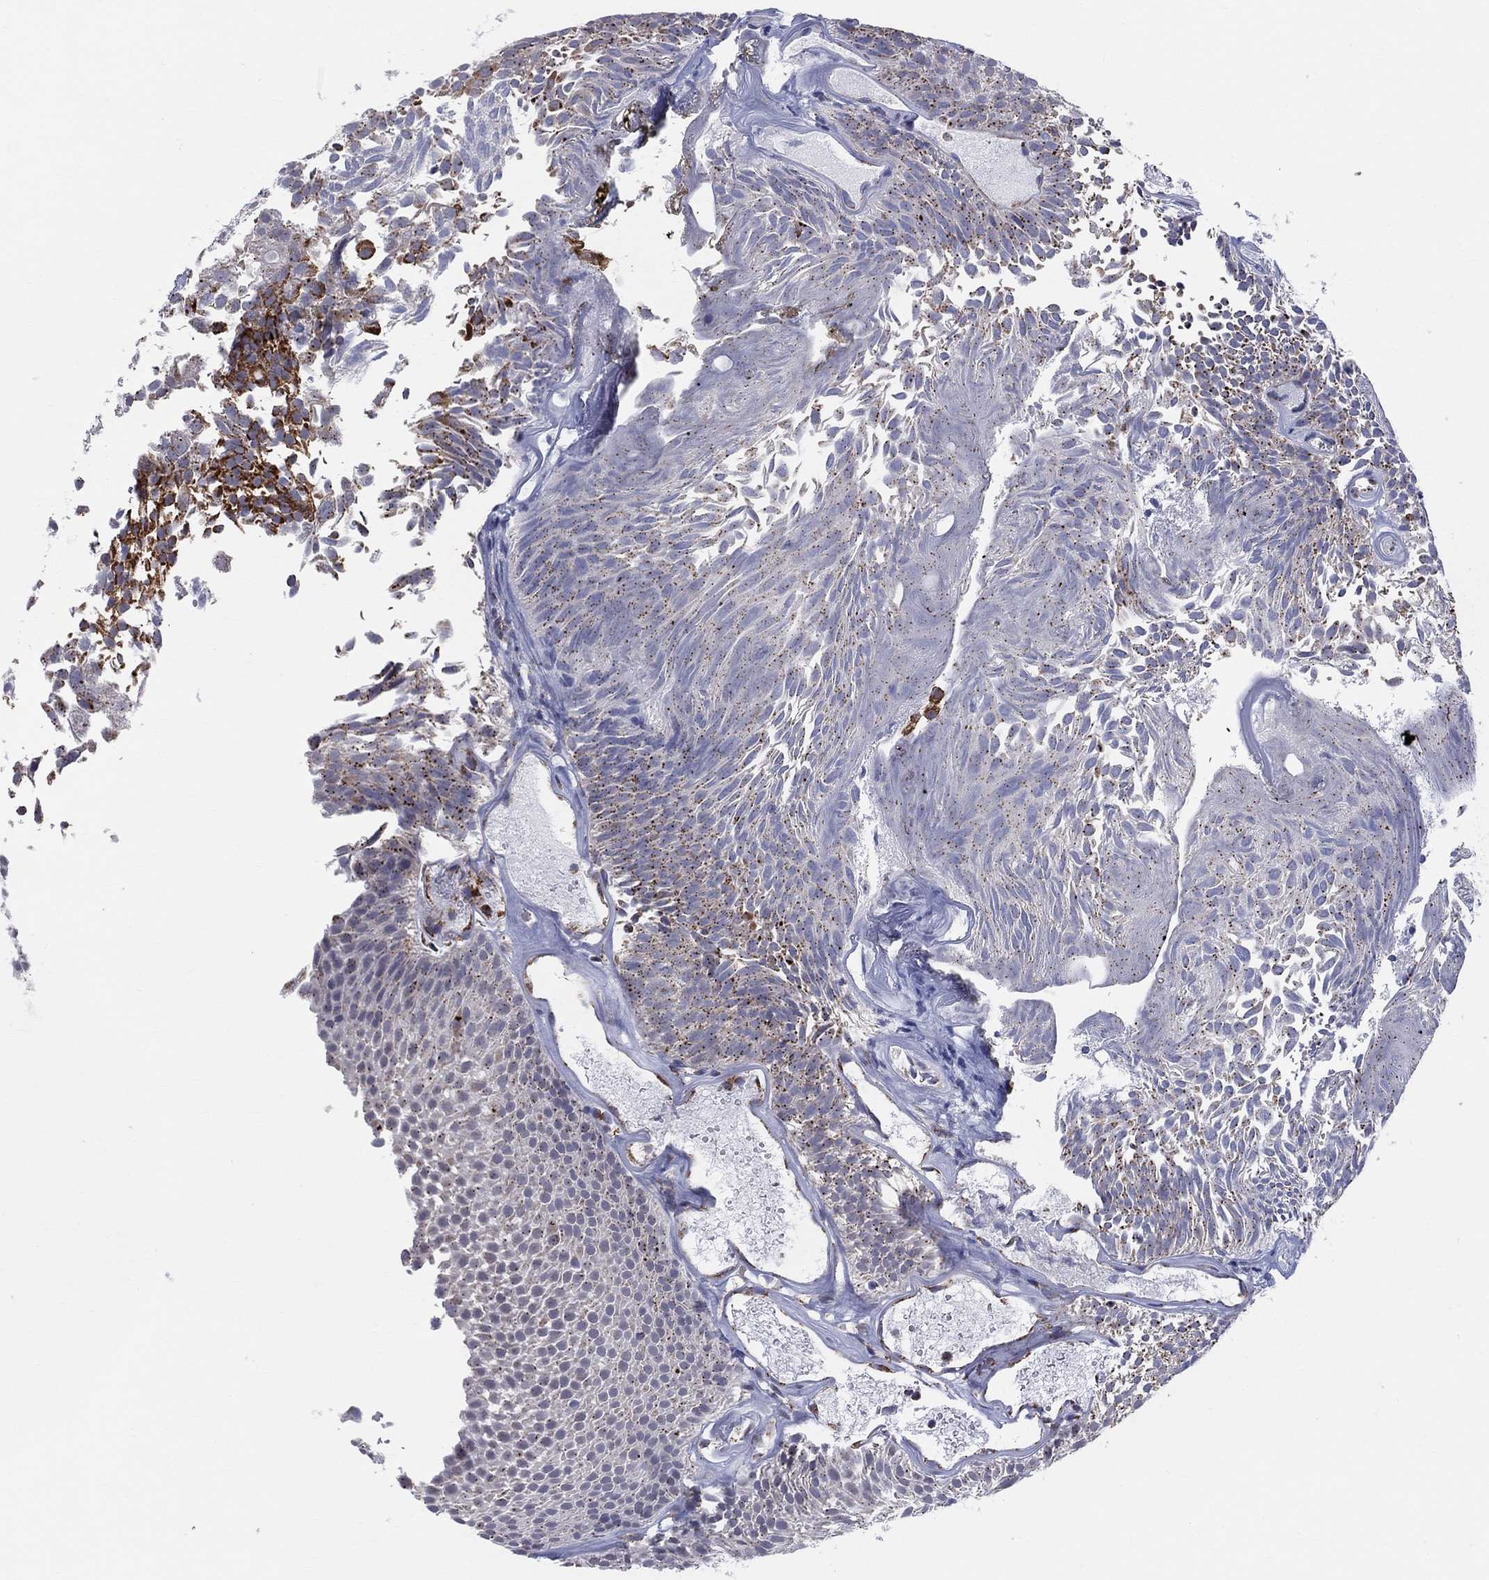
{"staining": {"intensity": "strong", "quantity": "25%-75%", "location": "cytoplasmic/membranous"}, "tissue": "urothelial cancer", "cell_type": "Tumor cells", "image_type": "cancer", "snomed": [{"axis": "morphology", "description": "Urothelial carcinoma, Low grade"}, {"axis": "topography", "description": "Urinary bladder"}], "caption": "Urothelial cancer stained for a protein shows strong cytoplasmic/membranous positivity in tumor cells.", "gene": "KISS1R", "patient": {"sex": "male", "age": 52}}